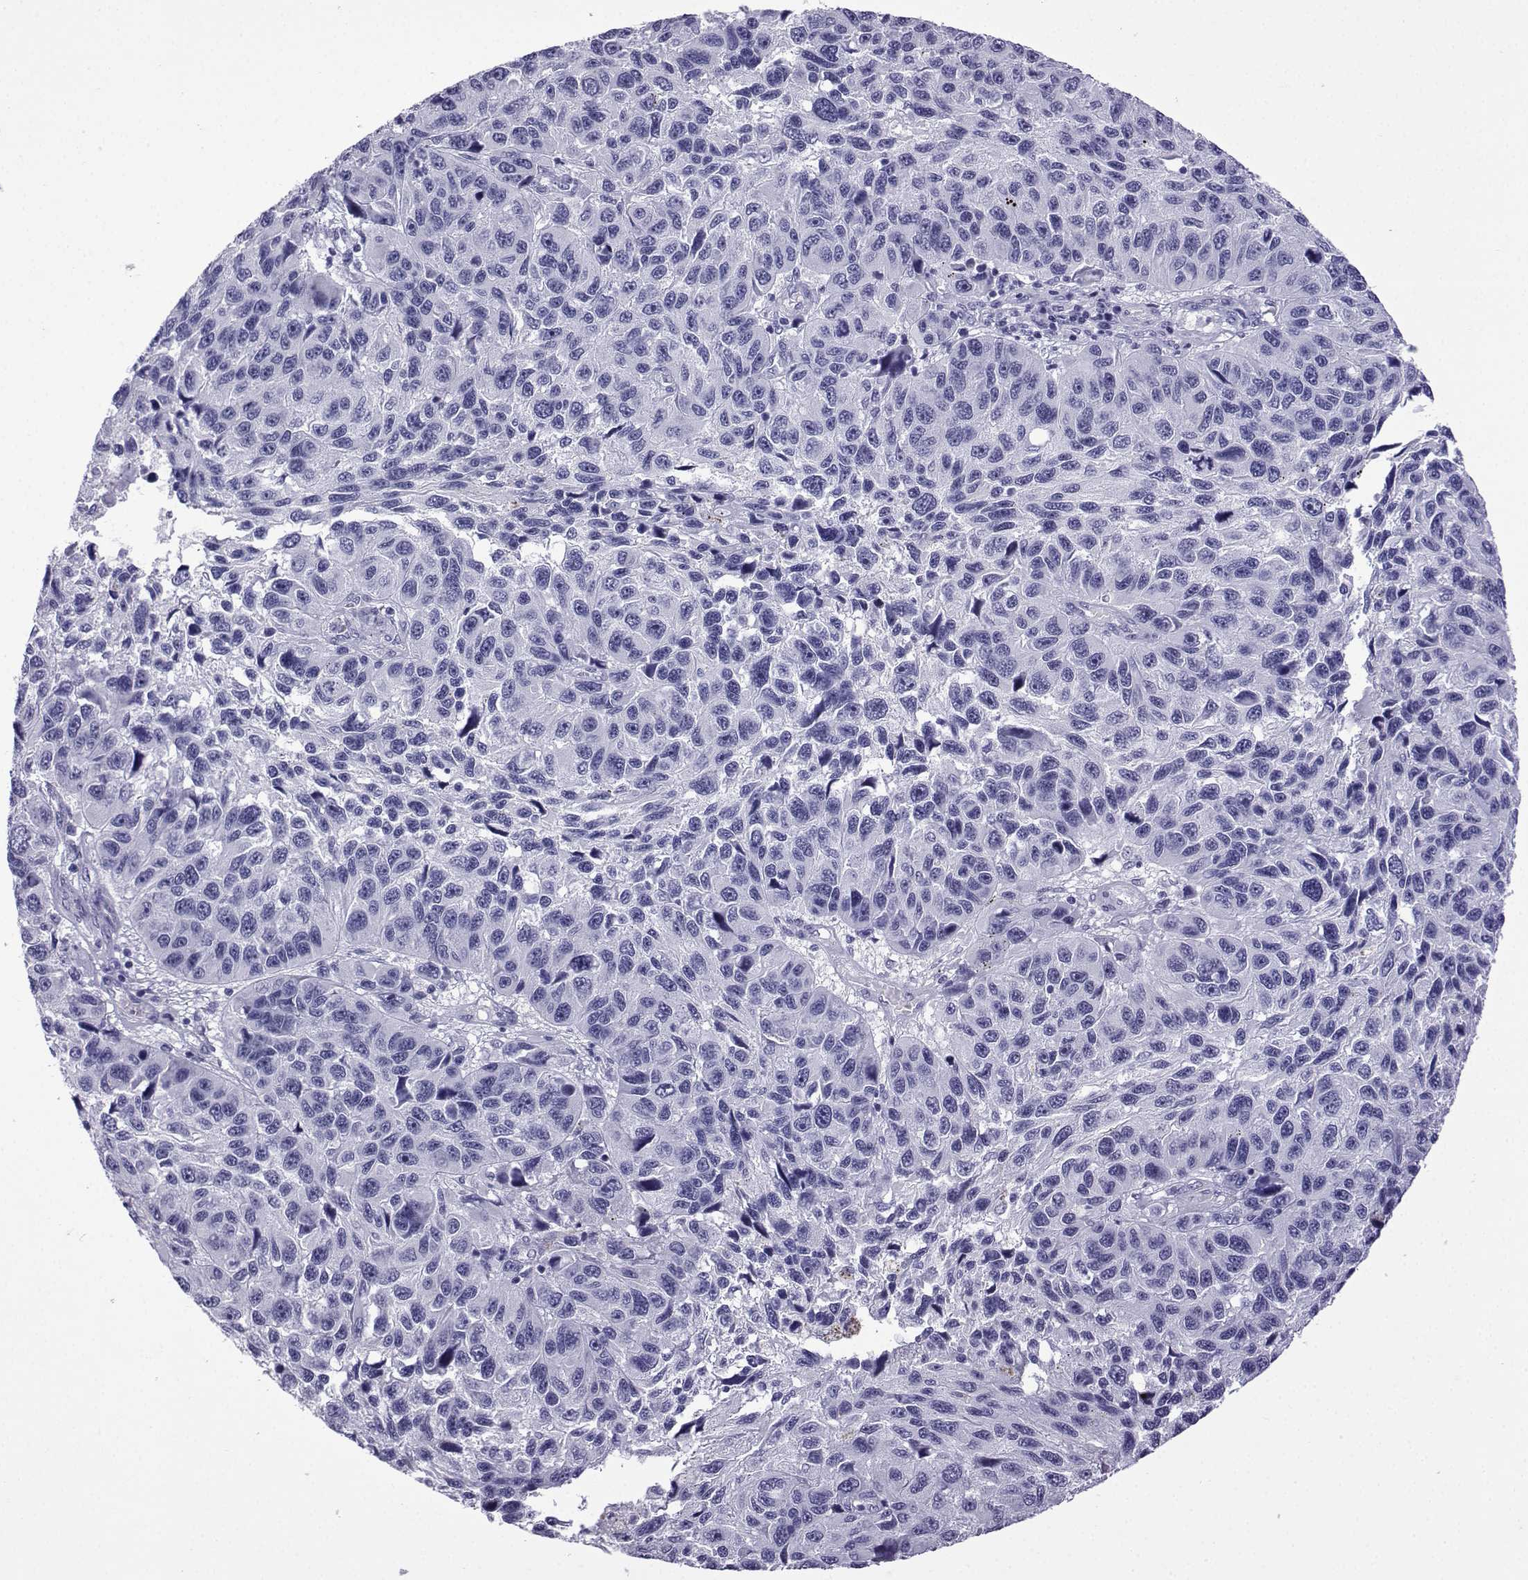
{"staining": {"intensity": "negative", "quantity": "none", "location": "none"}, "tissue": "melanoma", "cell_type": "Tumor cells", "image_type": "cancer", "snomed": [{"axis": "morphology", "description": "Malignant melanoma, NOS"}, {"axis": "topography", "description": "Skin"}], "caption": "The micrograph displays no staining of tumor cells in malignant melanoma. Brightfield microscopy of IHC stained with DAB (brown) and hematoxylin (blue), captured at high magnification.", "gene": "KCNF1", "patient": {"sex": "male", "age": 53}}